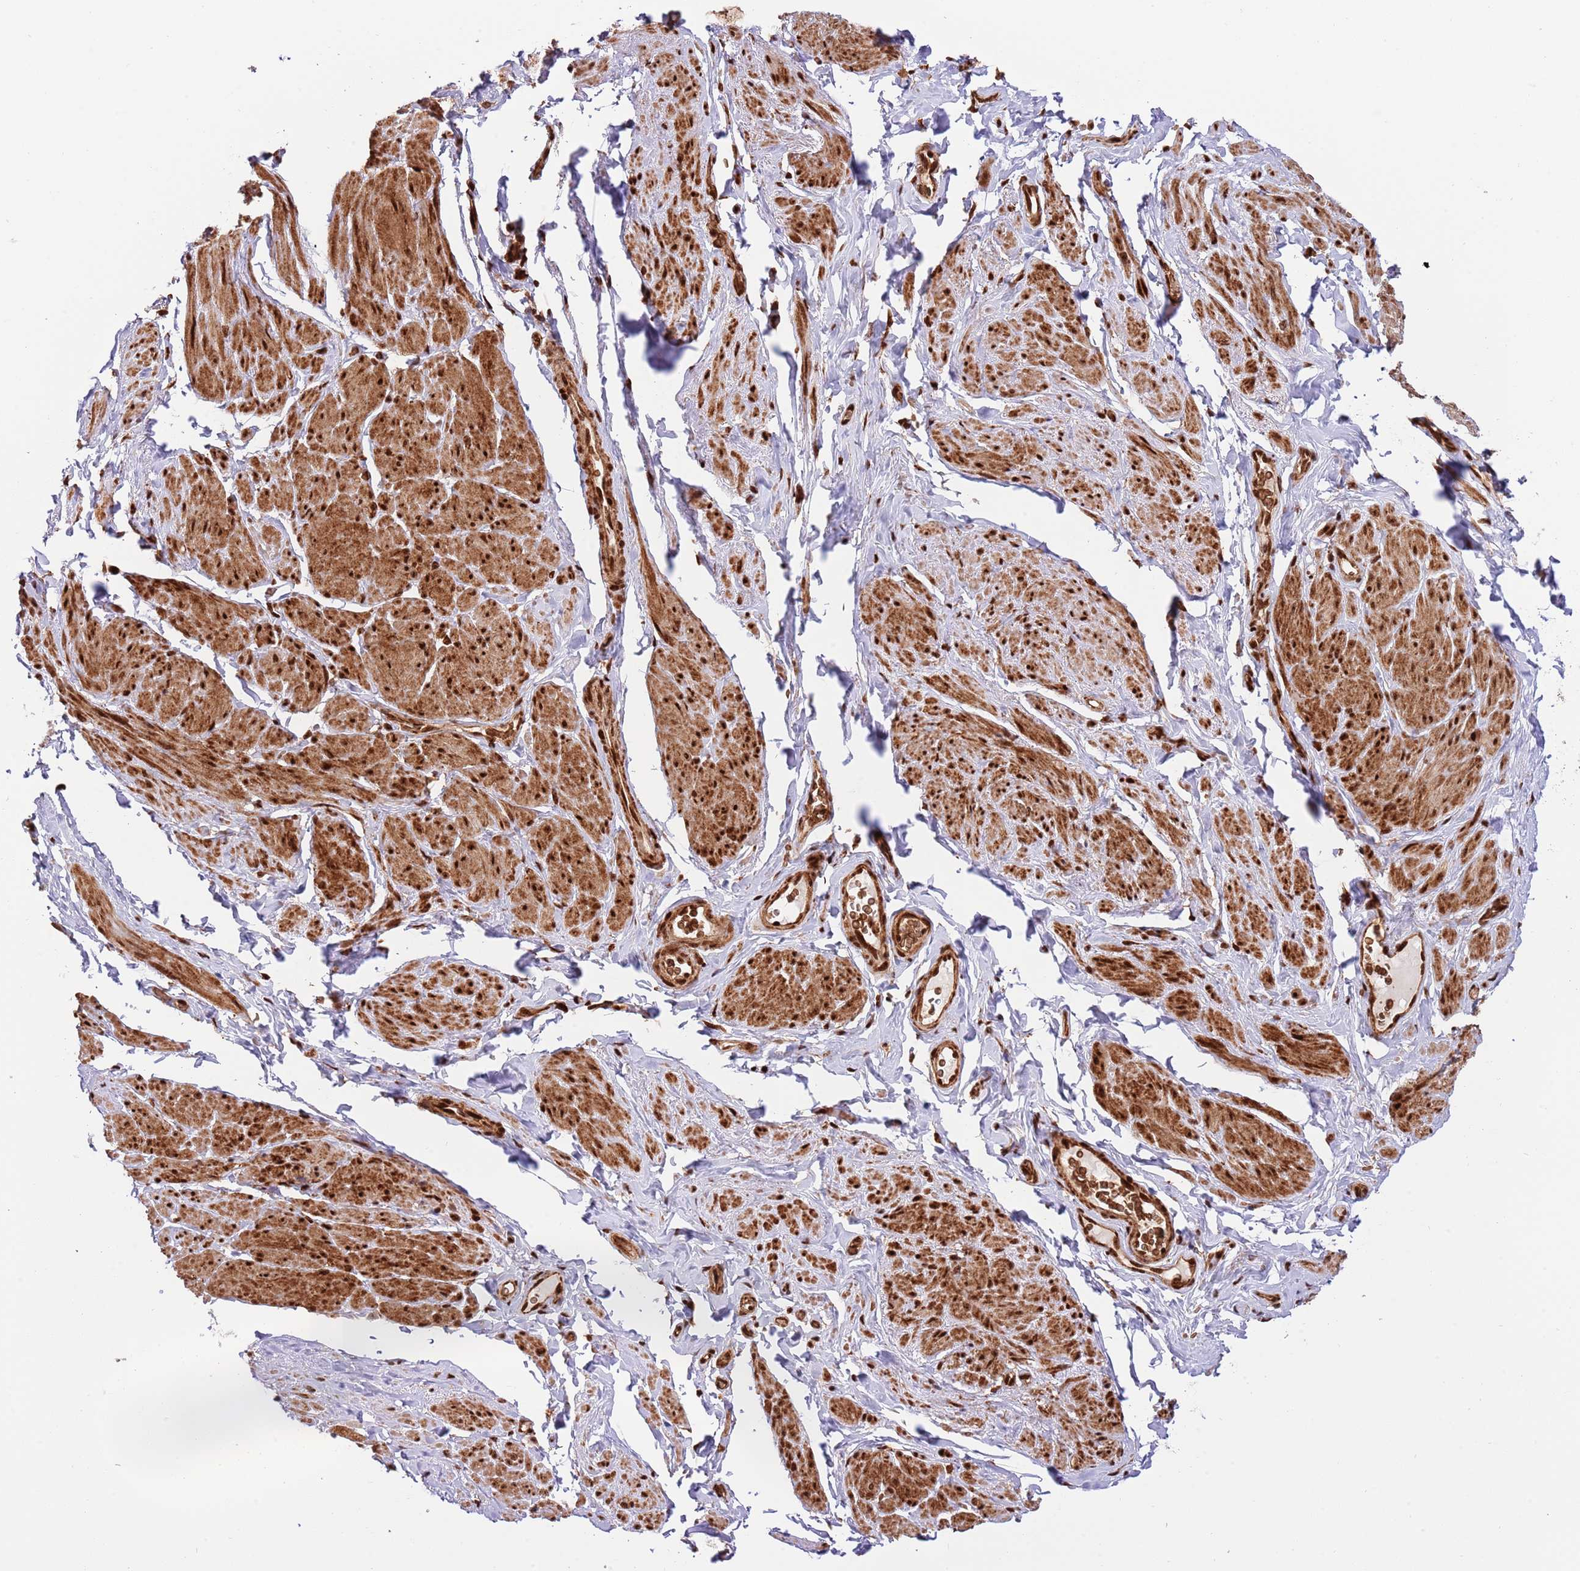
{"staining": {"intensity": "strong", "quantity": ">75%", "location": "cytoplasmic/membranous,nuclear"}, "tissue": "smooth muscle", "cell_type": "Smooth muscle cells", "image_type": "normal", "snomed": [{"axis": "morphology", "description": "Normal tissue, NOS"}, {"axis": "topography", "description": "Smooth muscle"}, {"axis": "topography", "description": "Peripheral nerve tissue"}], "caption": "High-power microscopy captured an IHC image of unremarkable smooth muscle, revealing strong cytoplasmic/membranous,nuclear positivity in approximately >75% of smooth muscle cells. (Brightfield microscopy of DAB IHC at high magnification).", "gene": "RIF1", "patient": {"sex": "male", "age": 69}}